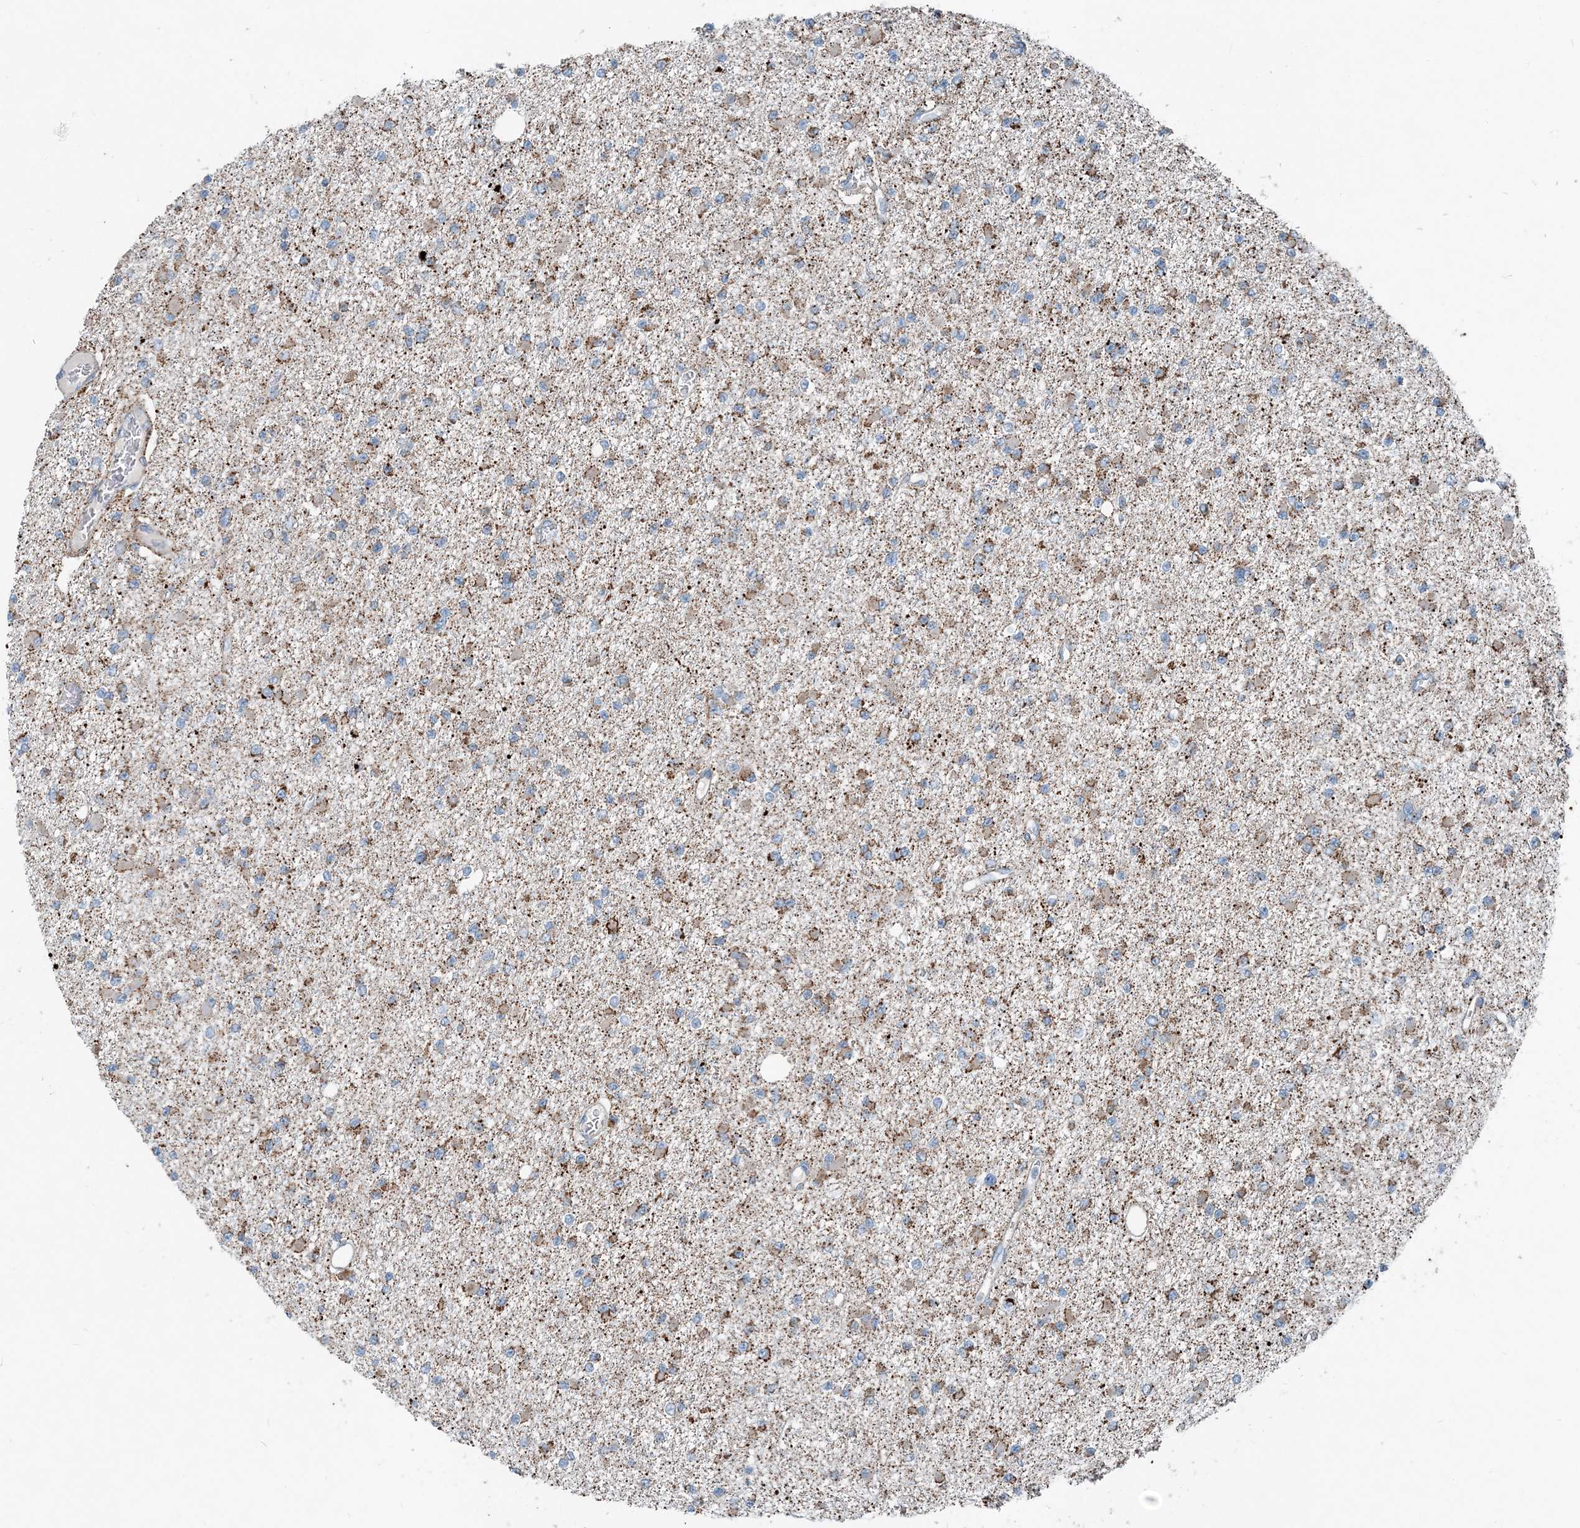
{"staining": {"intensity": "moderate", "quantity": ">75%", "location": "cytoplasmic/membranous"}, "tissue": "glioma", "cell_type": "Tumor cells", "image_type": "cancer", "snomed": [{"axis": "morphology", "description": "Glioma, malignant, Low grade"}, {"axis": "topography", "description": "Brain"}], "caption": "Moderate cytoplasmic/membranous protein positivity is present in approximately >75% of tumor cells in glioma.", "gene": "INTU", "patient": {"sex": "female", "age": 22}}